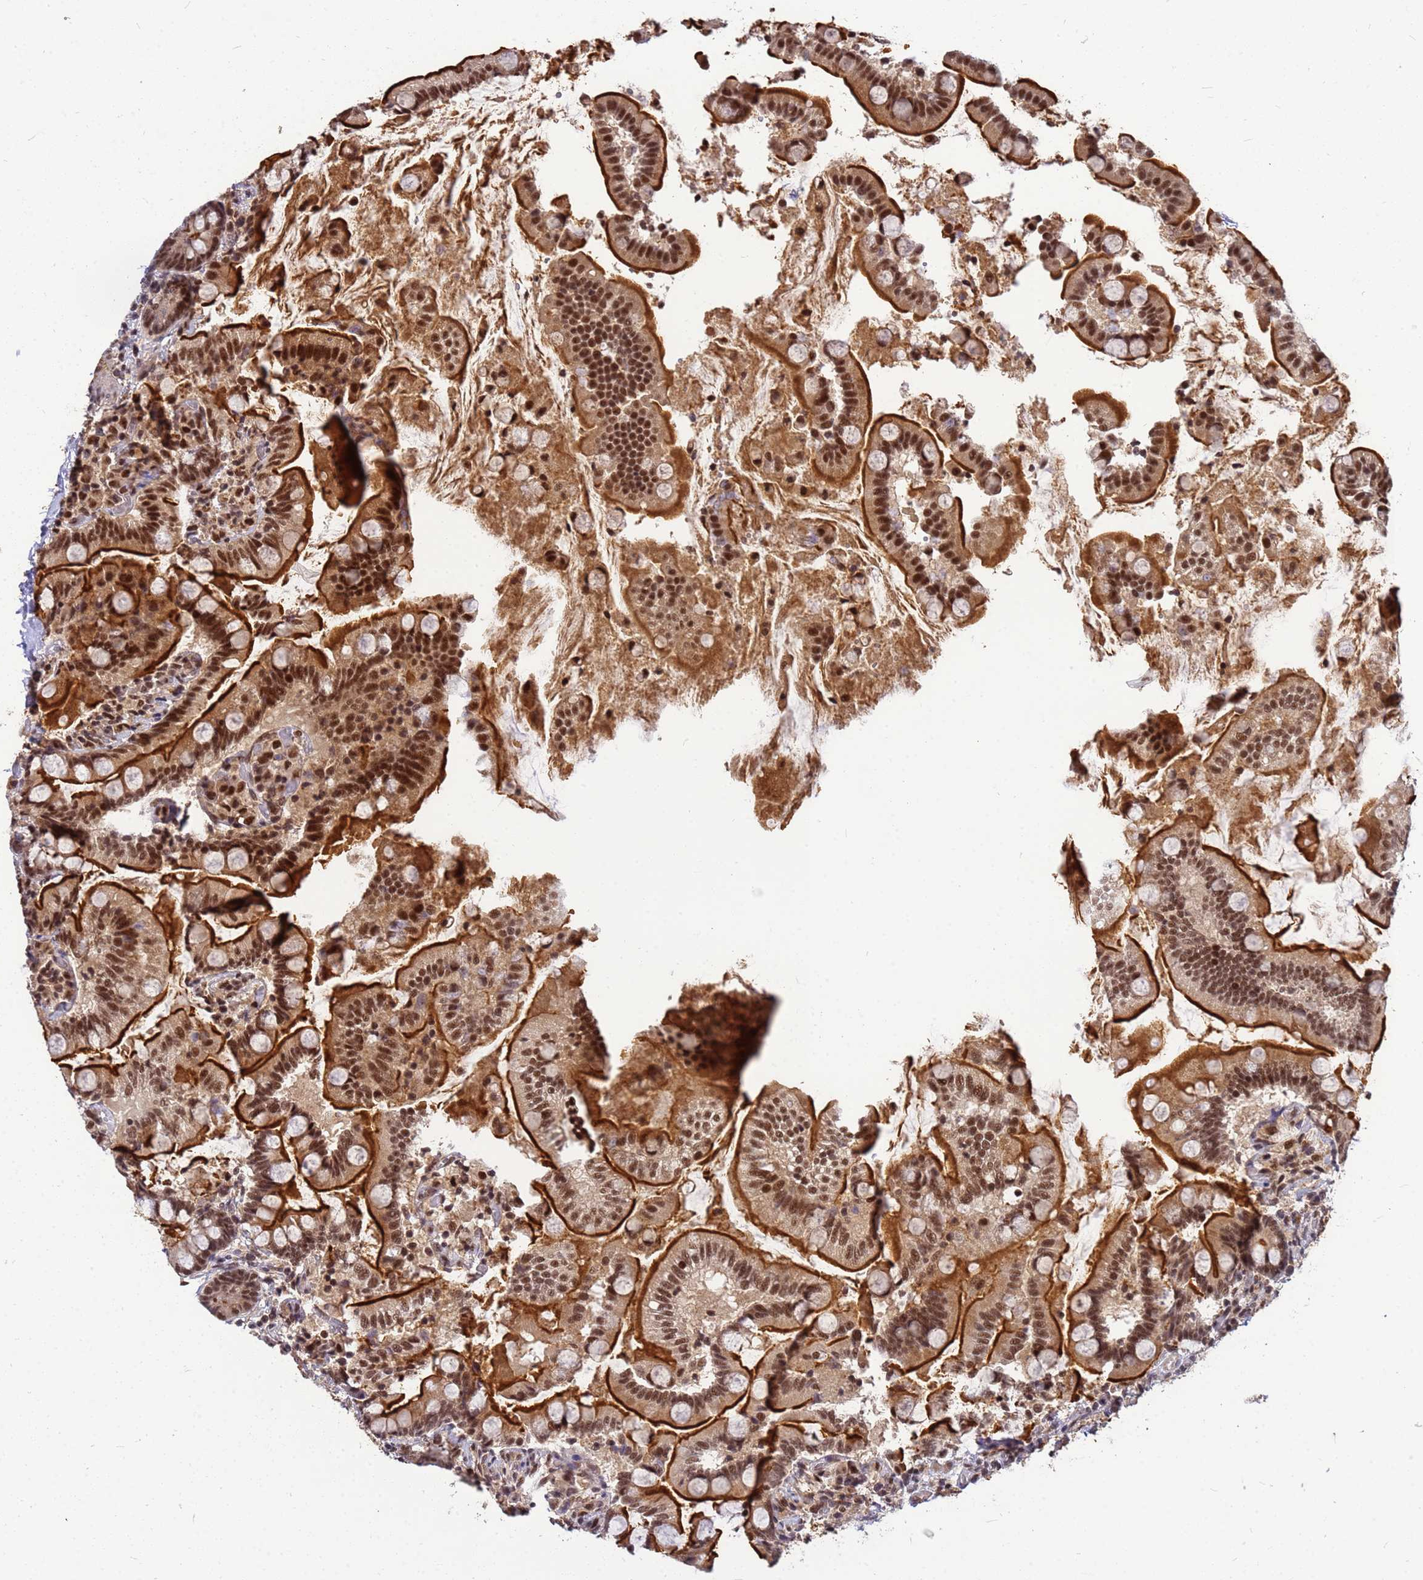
{"staining": {"intensity": "strong", "quantity": ">75%", "location": "cytoplasmic/membranous,nuclear"}, "tissue": "small intestine", "cell_type": "Glandular cells", "image_type": "normal", "snomed": [{"axis": "morphology", "description": "Normal tissue, NOS"}, {"axis": "topography", "description": "Small intestine"}], "caption": "Immunohistochemical staining of unremarkable human small intestine reveals strong cytoplasmic/membranous,nuclear protein expression in about >75% of glandular cells. (DAB (3,3'-diaminobenzidine) IHC, brown staining for protein, blue staining for nuclei).", "gene": "NCBP2", "patient": {"sex": "female", "age": 64}}